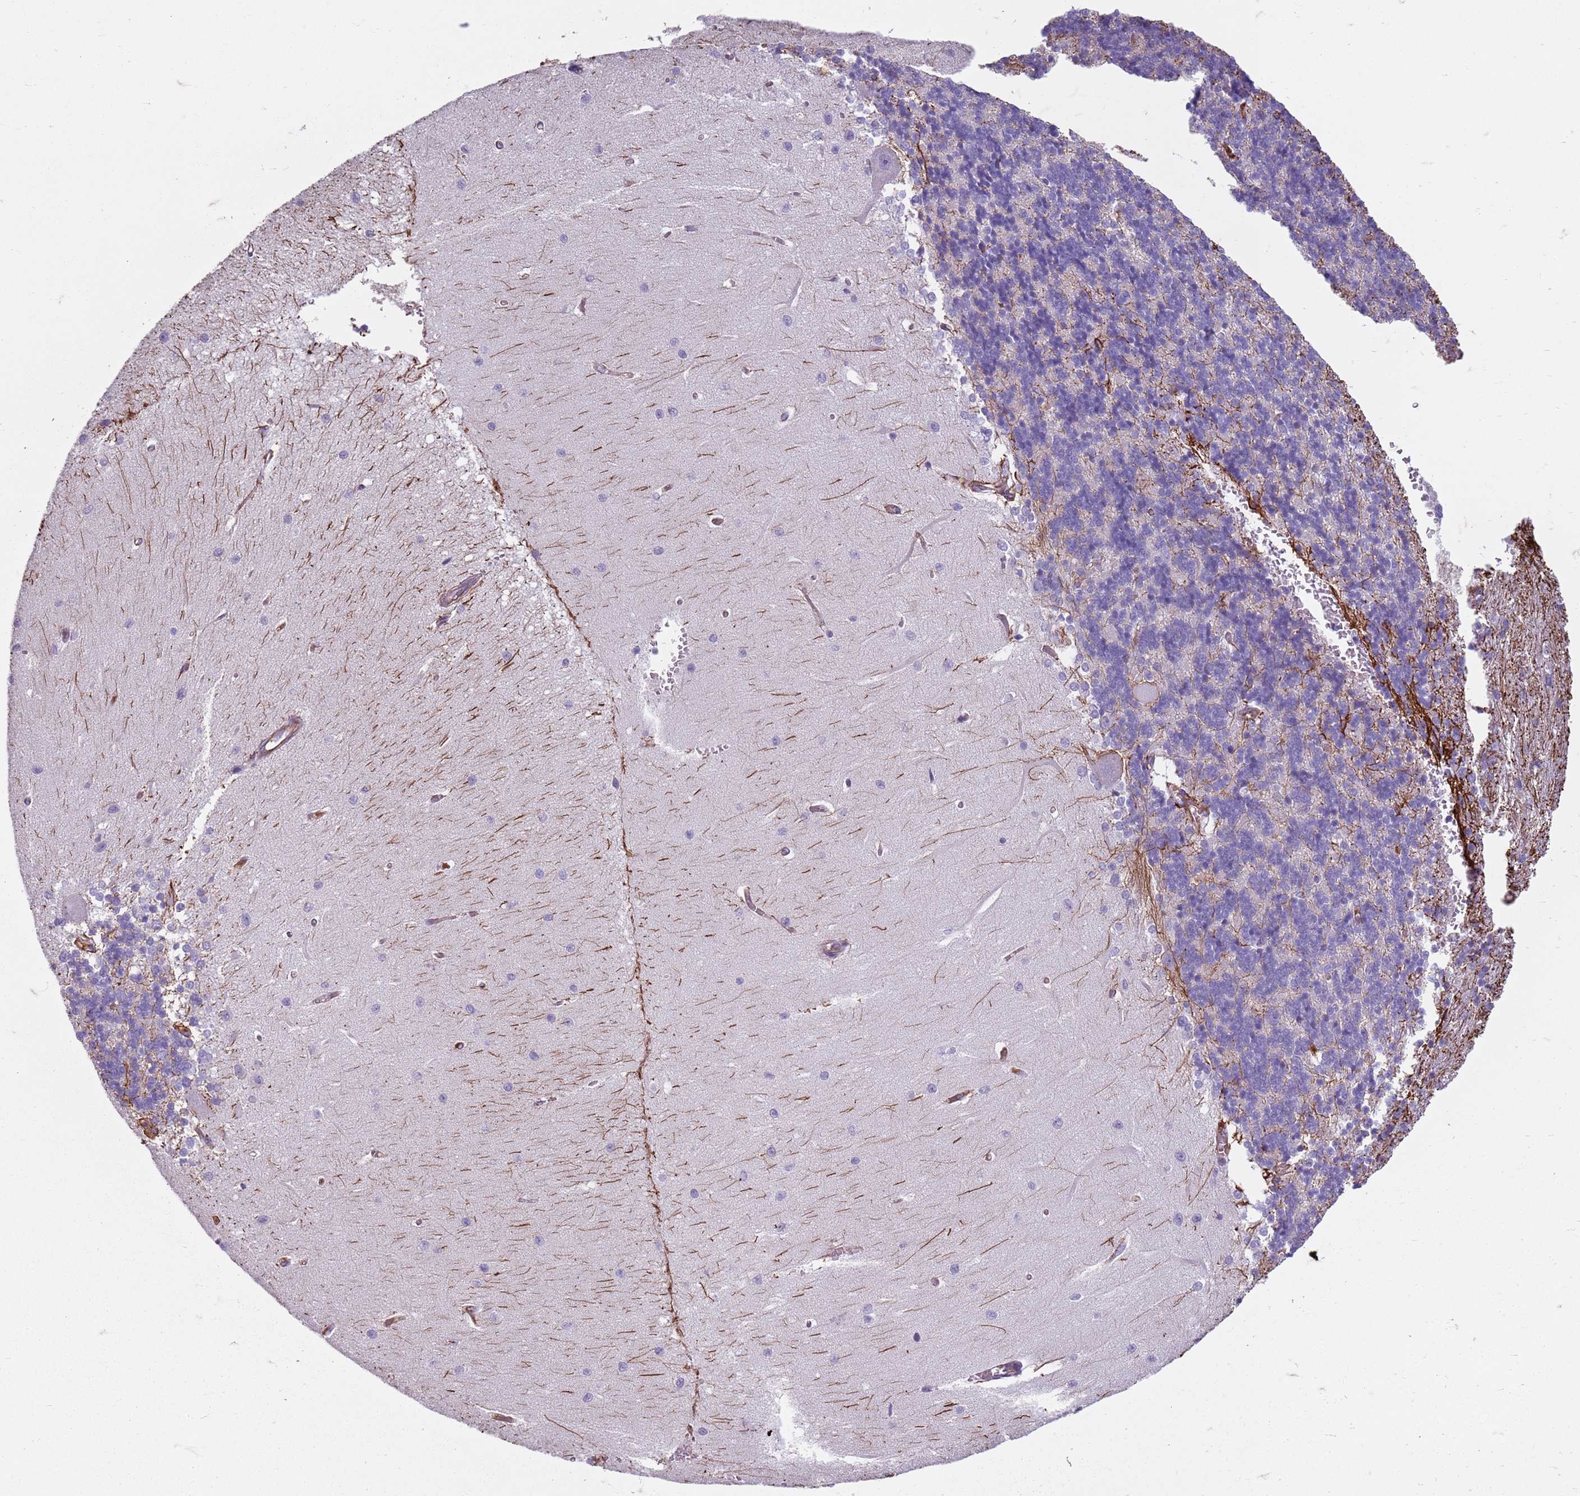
{"staining": {"intensity": "moderate", "quantity": "<25%", "location": "cytoplasmic/membranous"}, "tissue": "cerebellum", "cell_type": "Cells in granular layer", "image_type": "normal", "snomed": [{"axis": "morphology", "description": "Normal tissue, NOS"}, {"axis": "topography", "description": "Cerebellum"}], "caption": "A brown stain highlights moderate cytoplasmic/membranous staining of a protein in cells in granular layer of normal cerebellum. Ihc stains the protein of interest in brown and the nuclei are stained blue.", "gene": "TAS2R38", "patient": {"sex": "male", "age": 37}}